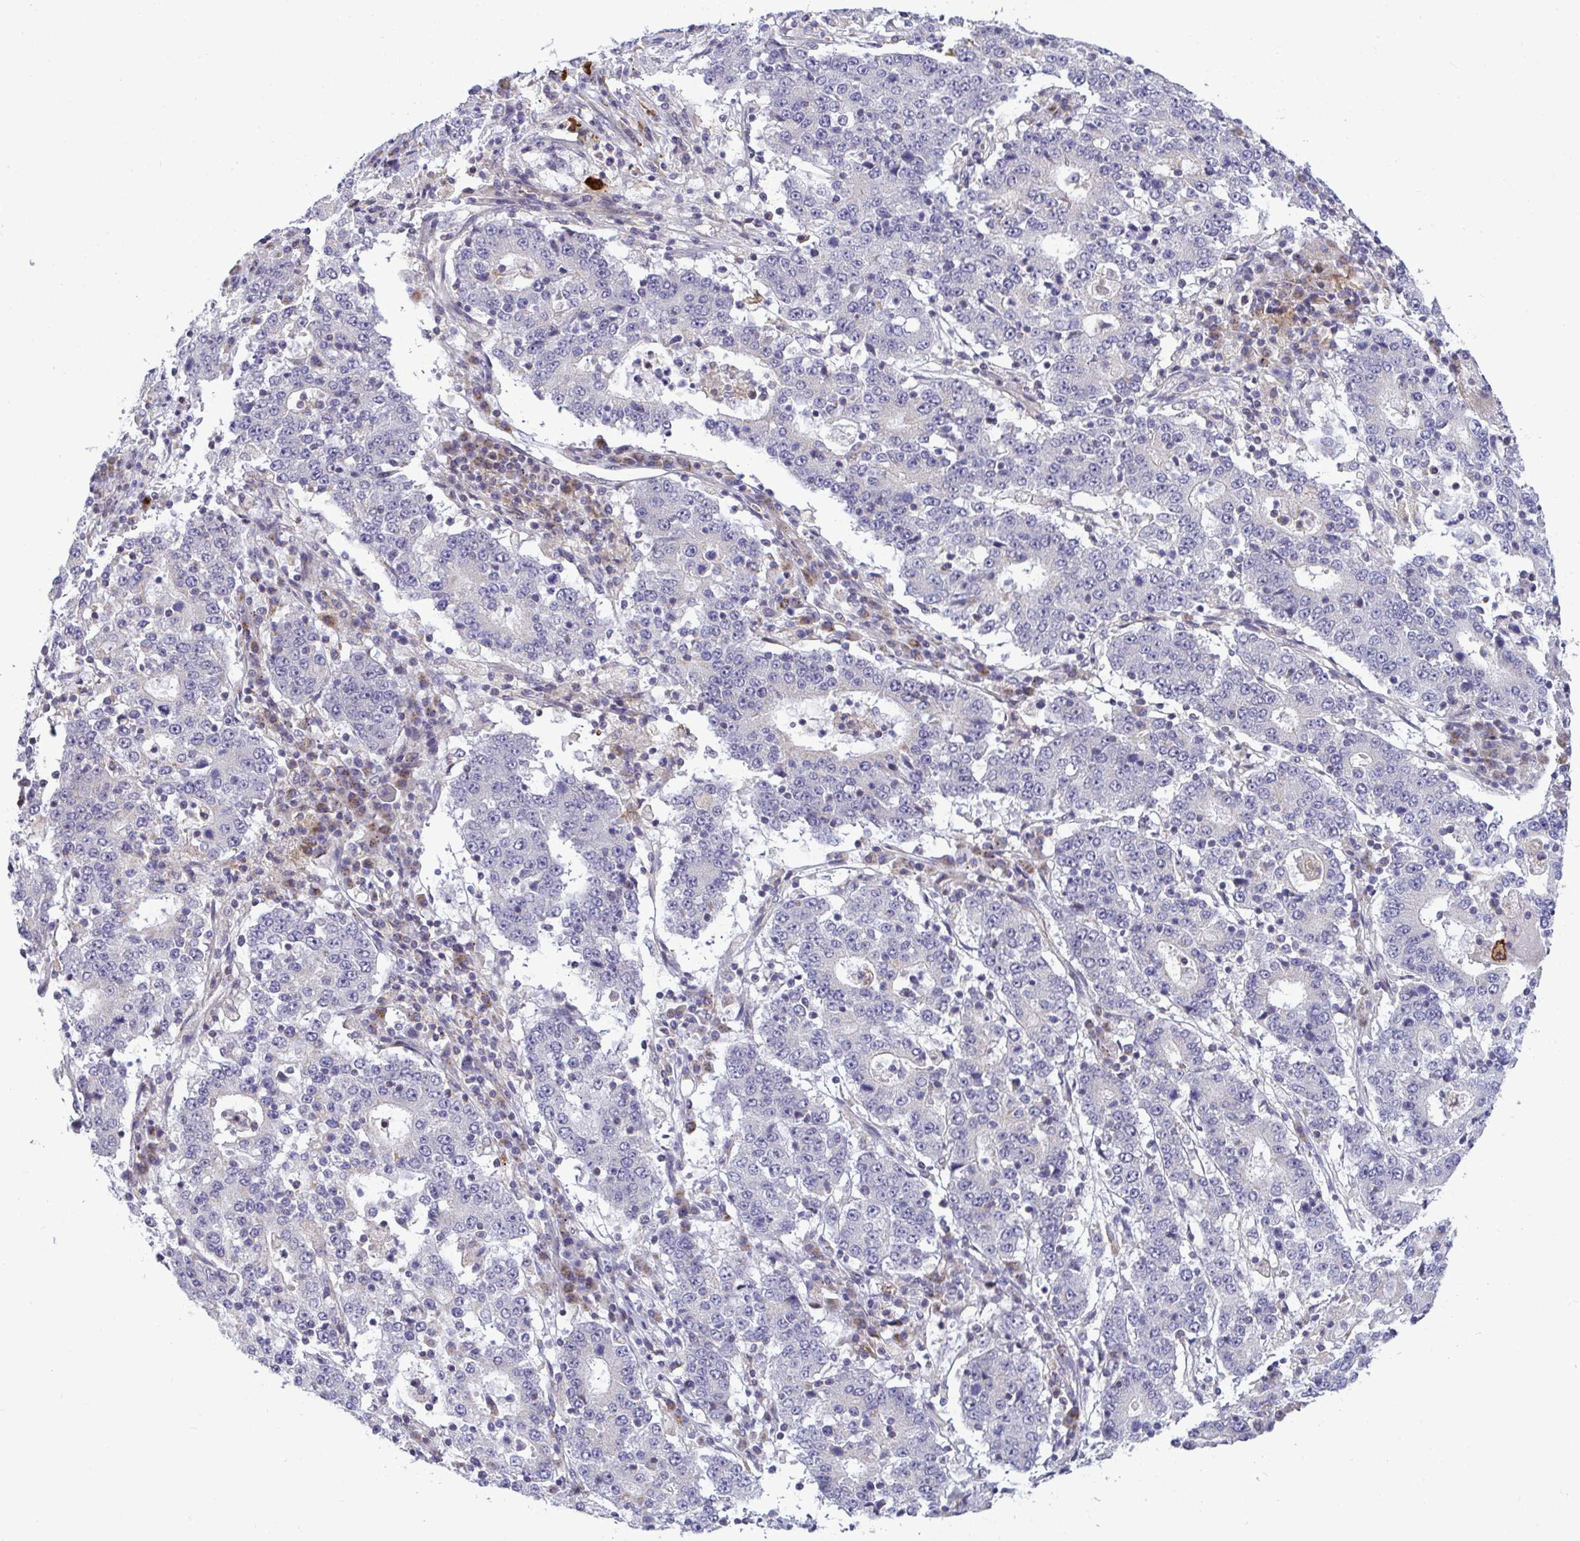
{"staining": {"intensity": "negative", "quantity": "none", "location": "none"}, "tissue": "stomach cancer", "cell_type": "Tumor cells", "image_type": "cancer", "snomed": [{"axis": "morphology", "description": "Adenocarcinoma, NOS"}, {"axis": "topography", "description": "Stomach"}], "caption": "Image shows no protein staining in tumor cells of adenocarcinoma (stomach) tissue.", "gene": "SRRM4", "patient": {"sex": "male", "age": 59}}